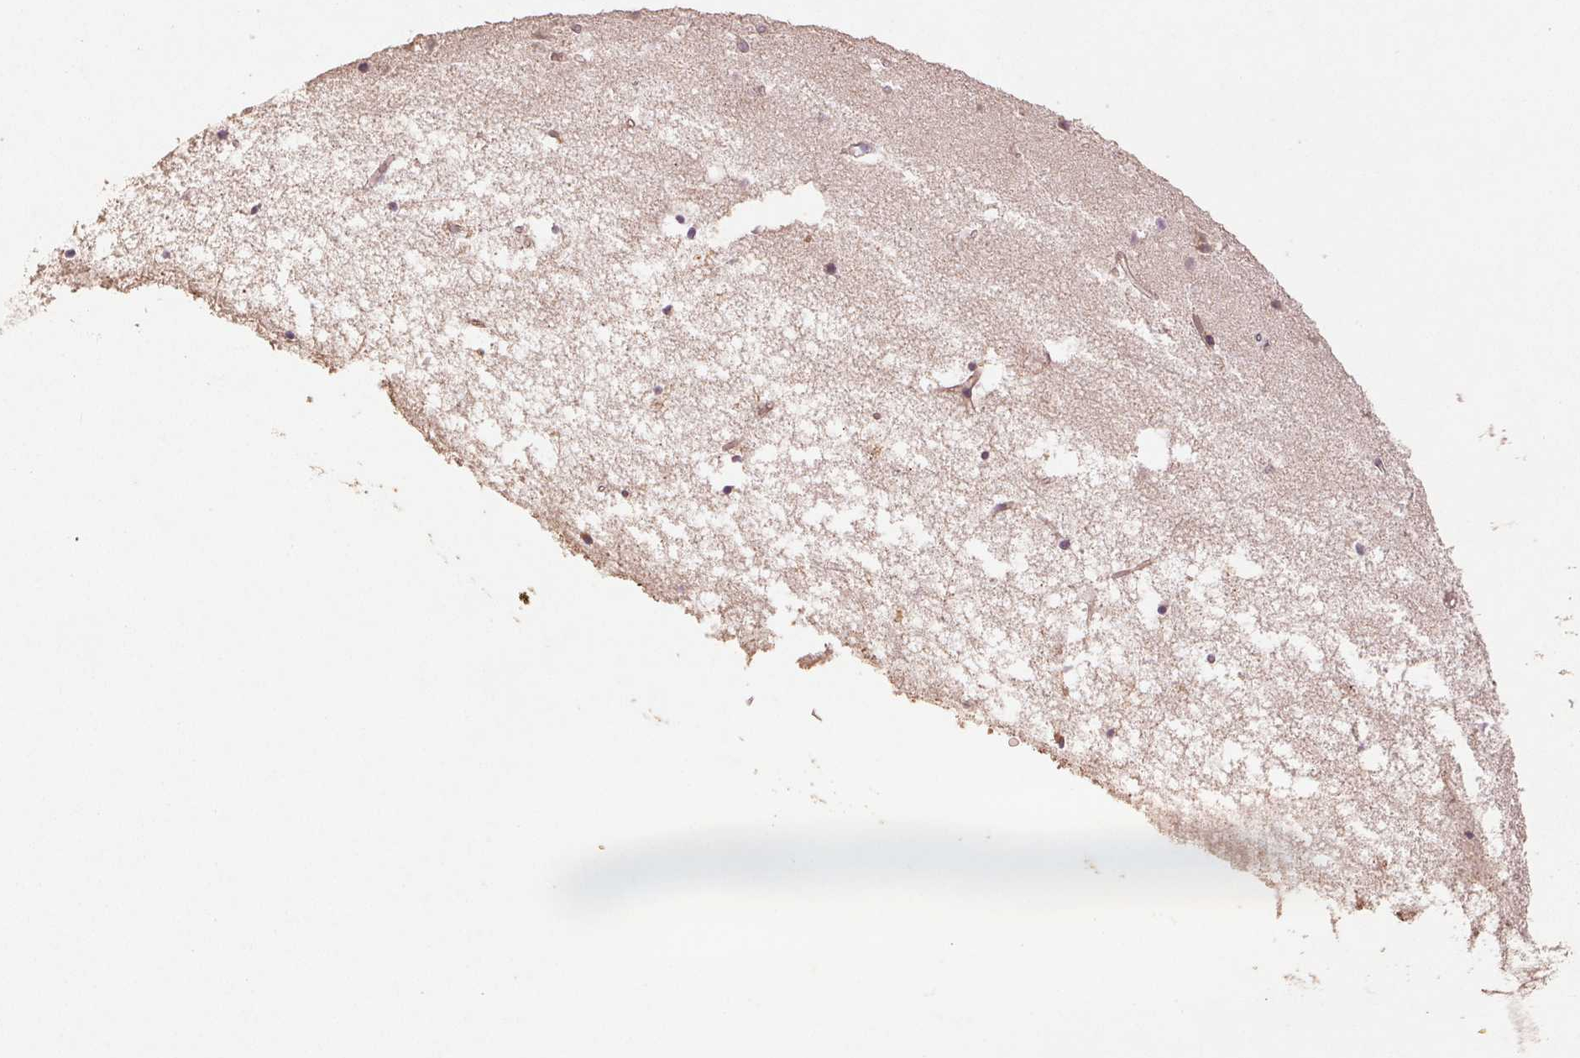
{"staining": {"intensity": "negative", "quantity": "none", "location": "none"}, "tissue": "cerebral cortex", "cell_type": "Endothelial cells", "image_type": "normal", "snomed": [{"axis": "morphology", "description": "Normal tissue, NOS"}, {"axis": "topography", "description": "Cerebral cortex"}], "caption": "This micrograph is of normal cerebral cortex stained with IHC to label a protein in brown with the nuclei are counter-stained blue. There is no staining in endothelial cells.", "gene": "YIF1B", "patient": {"sex": "female", "age": 52}}